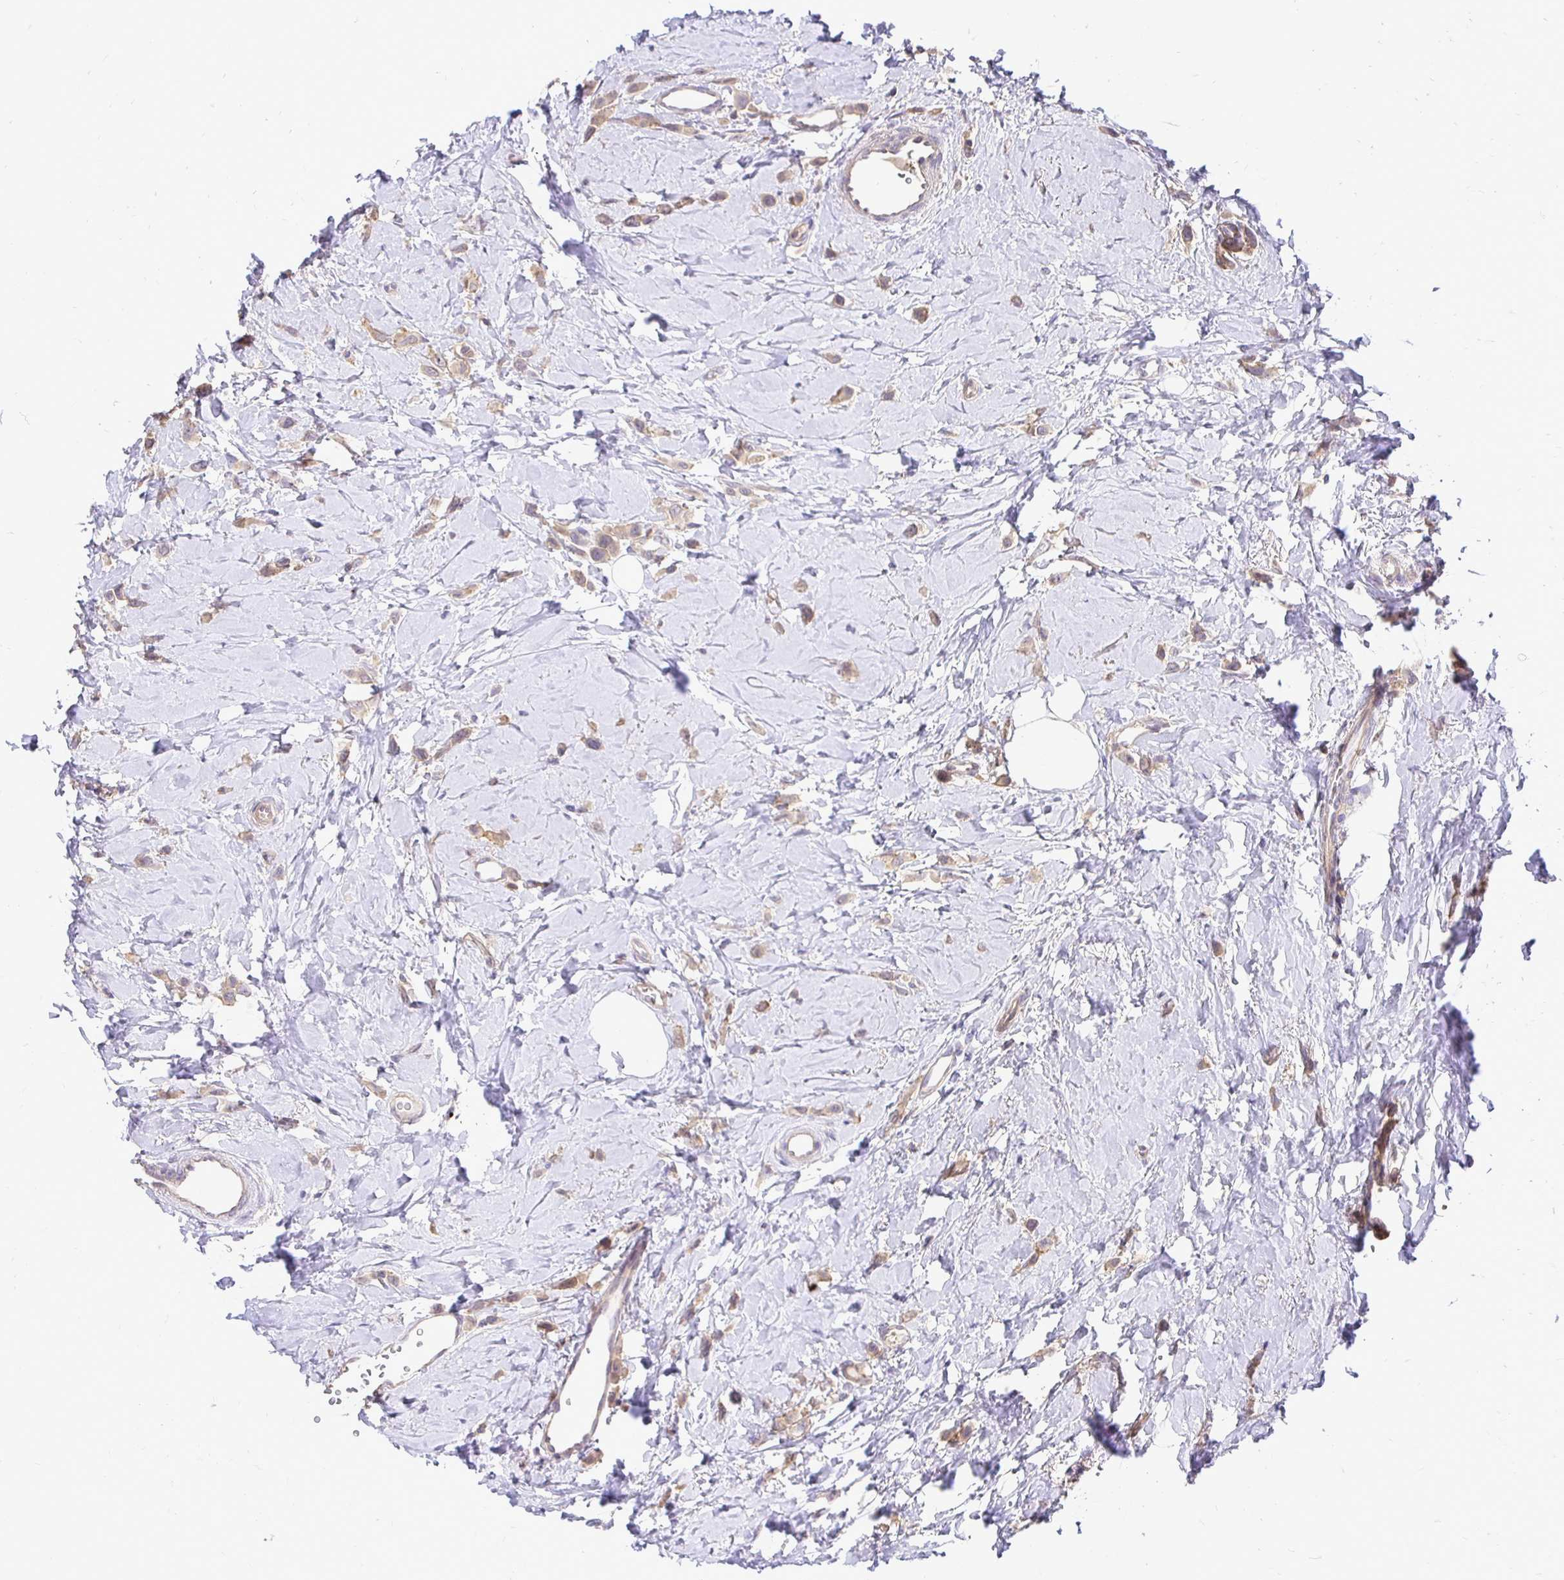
{"staining": {"intensity": "weak", "quantity": ">75%", "location": "cytoplasmic/membranous"}, "tissue": "breast cancer", "cell_type": "Tumor cells", "image_type": "cancer", "snomed": [{"axis": "morphology", "description": "Lobular carcinoma"}, {"axis": "topography", "description": "Breast"}], "caption": "Breast lobular carcinoma was stained to show a protein in brown. There is low levels of weak cytoplasmic/membranous expression in approximately >75% of tumor cells.", "gene": "SLC9A1", "patient": {"sex": "female", "age": 66}}